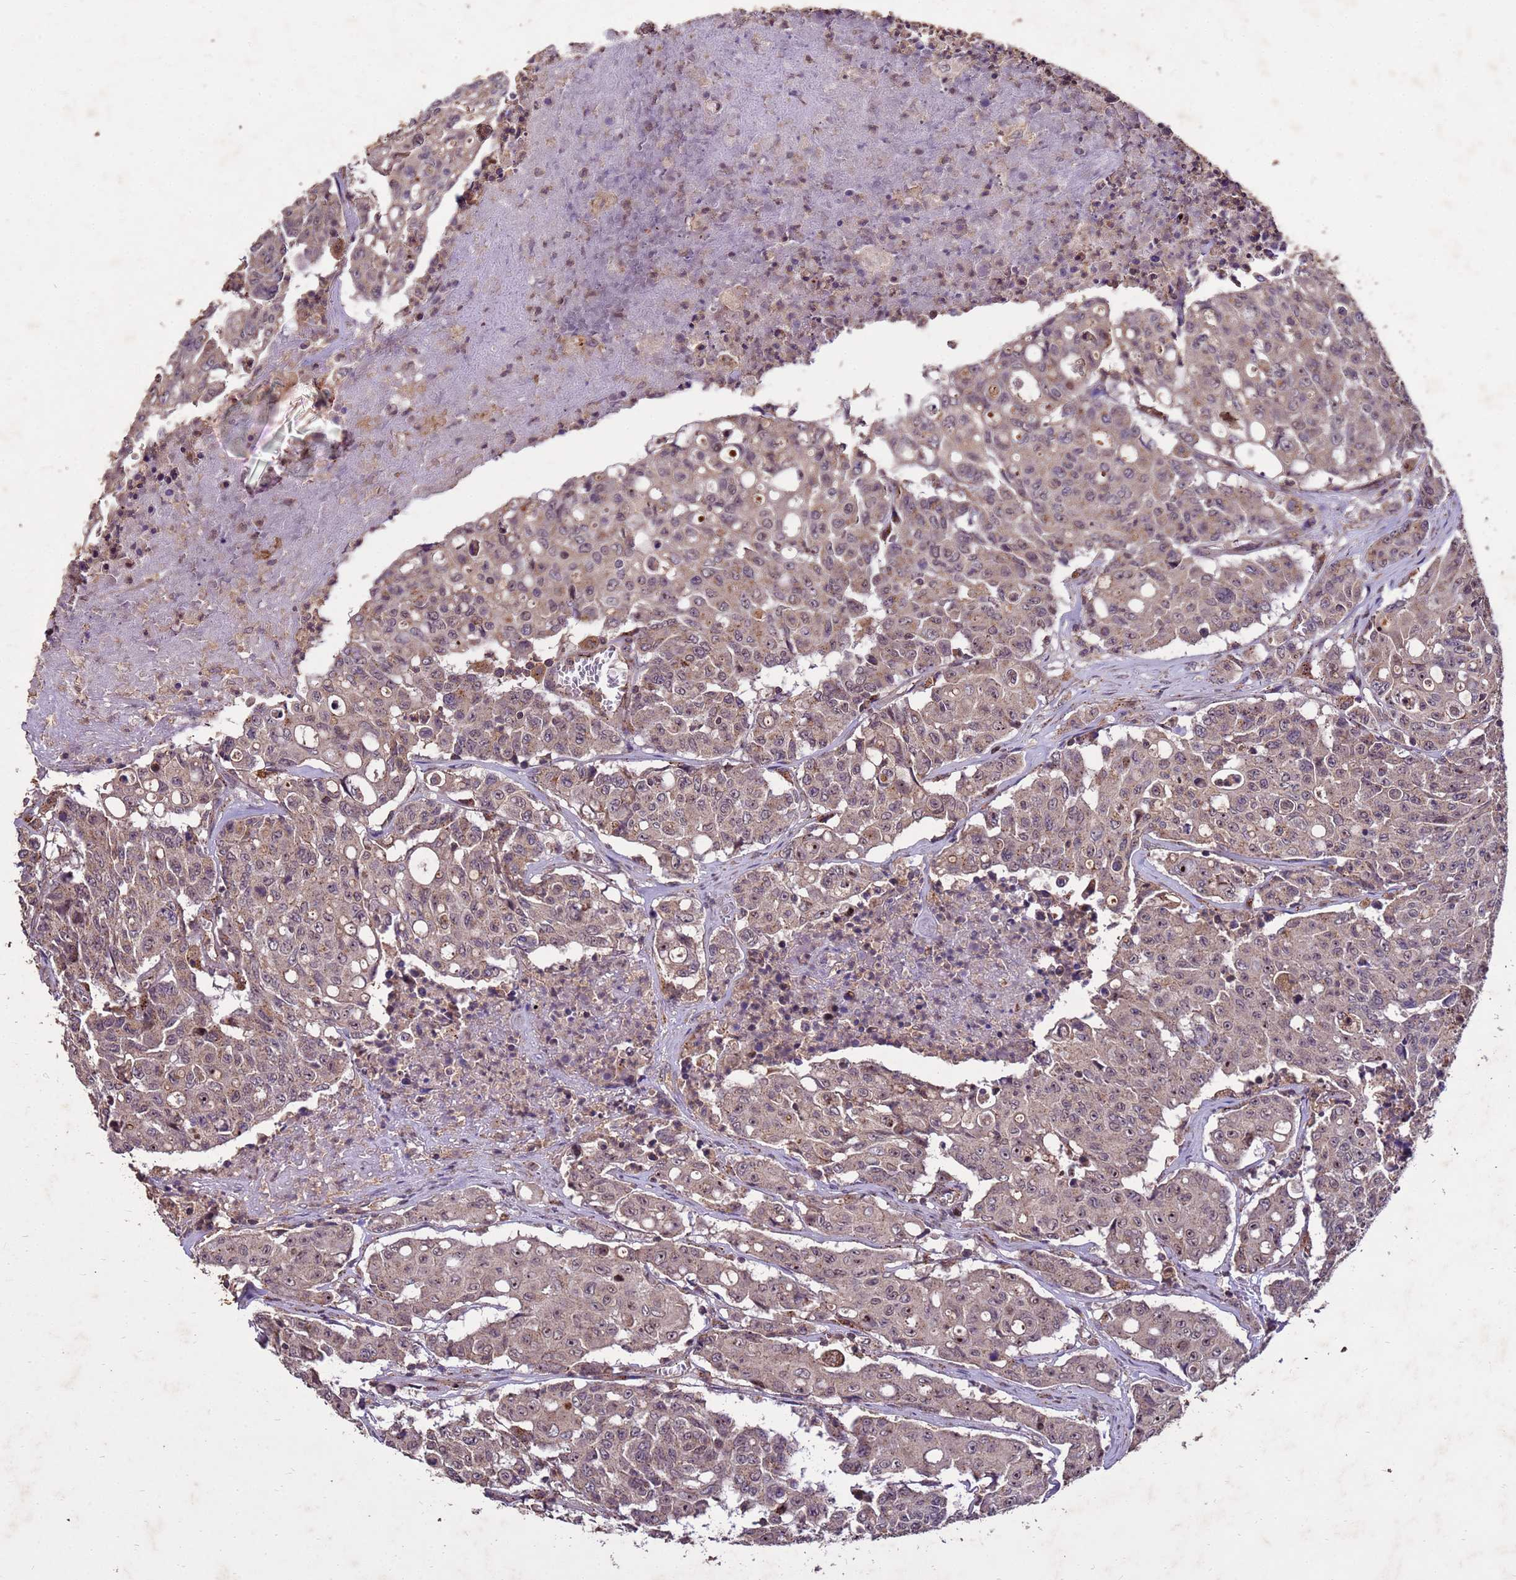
{"staining": {"intensity": "weak", "quantity": ">75%", "location": "cytoplasmic/membranous"}, "tissue": "colorectal cancer", "cell_type": "Tumor cells", "image_type": "cancer", "snomed": [{"axis": "morphology", "description": "Adenocarcinoma, NOS"}, {"axis": "topography", "description": "Colon"}], "caption": "Immunohistochemical staining of colorectal adenocarcinoma displays weak cytoplasmic/membranous protein staining in approximately >75% of tumor cells.", "gene": "TOR4A", "patient": {"sex": "male", "age": 51}}